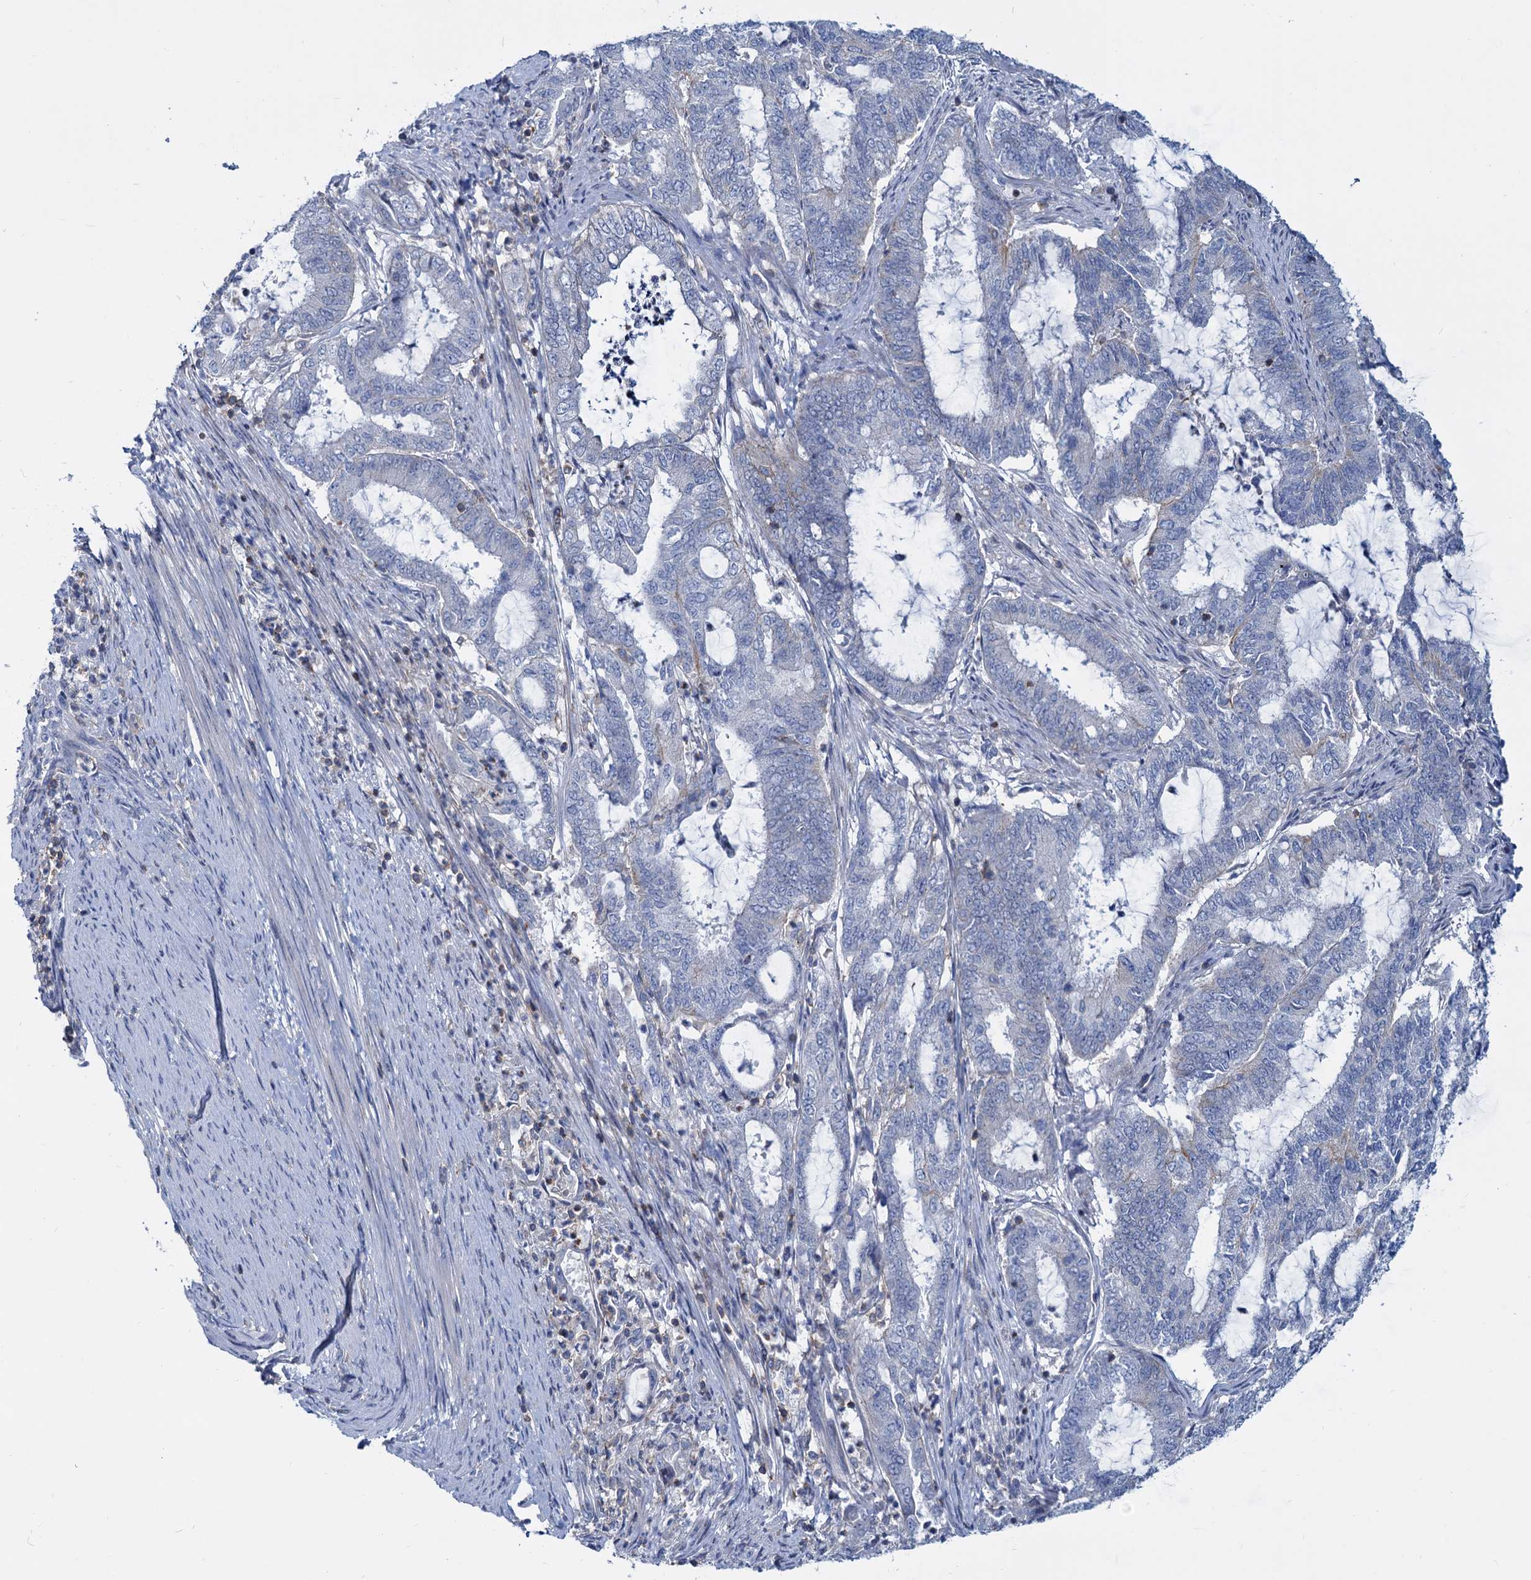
{"staining": {"intensity": "negative", "quantity": "none", "location": "none"}, "tissue": "endometrial cancer", "cell_type": "Tumor cells", "image_type": "cancer", "snomed": [{"axis": "morphology", "description": "Adenocarcinoma, NOS"}, {"axis": "topography", "description": "Endometrium"}], "caption": "This is a micrograph of IHC staining of adenocarcinoma (endometrial), which shows no expression in tumor cells.", "gene": "LRCH4", "patient": {"sex": "female", "age": 51}}